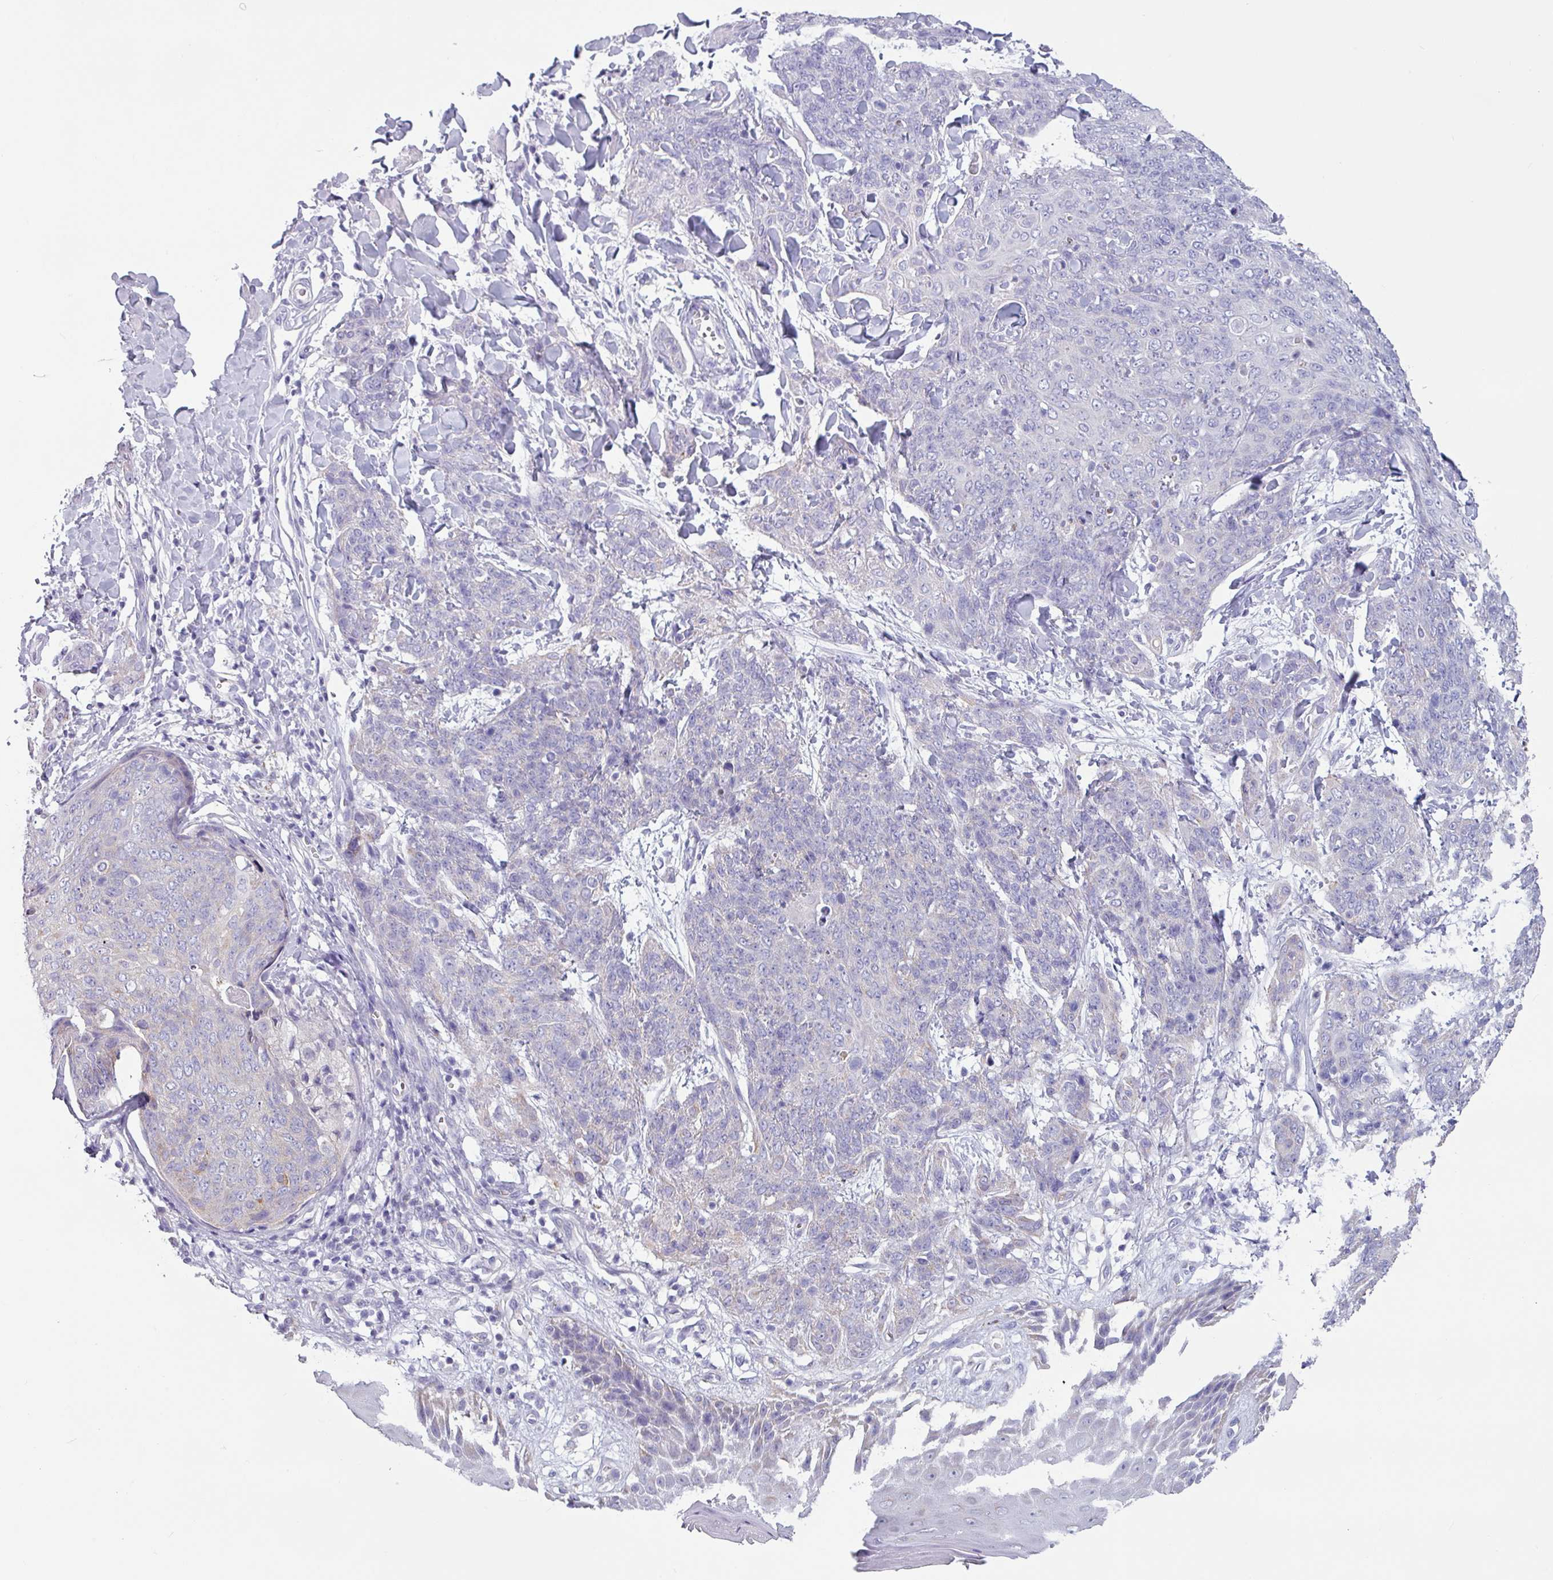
{"staining": {"intensity": "negative", "quantity": "none", "location": "none"}, "tissue": "skin cancer", "cell_type": "Tumor cells", "image_type": "cancer", "snomed": [{"axis": "morphology", "description": "Squamous cell carcinoma, NOS"}, {"axis": "topography", "description": "Skin"}, {"axis": "topography", "description": "Vulva"}], "caption": "Tumor cells show no significant expression in squamous cell carcinoma (skin).", "gene": "CAMK1", "patient": {"sex": "female", "age": 85}}